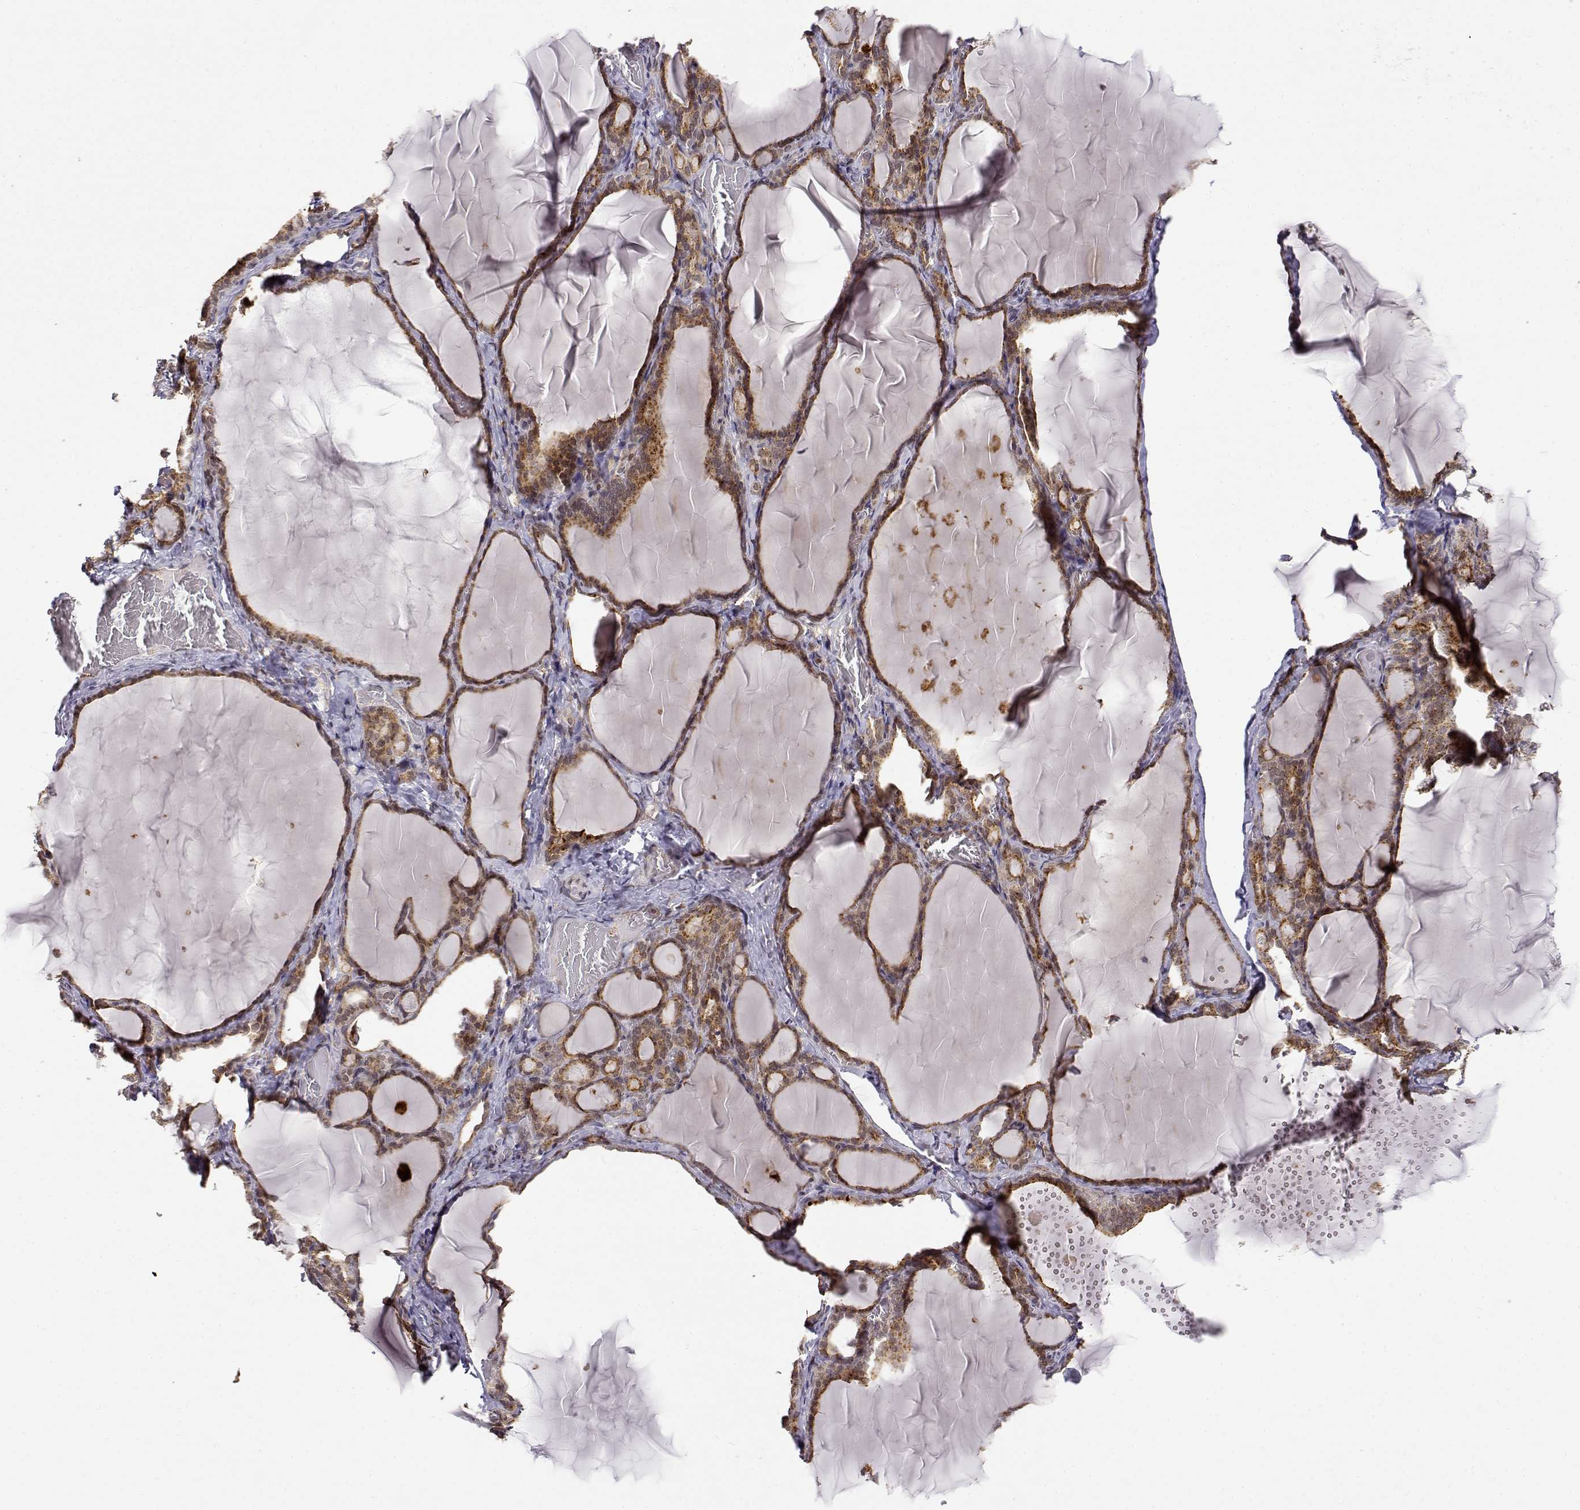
{"staining": {"intensity": "strong", "quantity": ">75%", "location": "cytoplasmic/membranous"}, "tissue": "thyroid gland", "cell_type": "Glandular cells", "image_type": "normal", "snomed": [{"axis": "morphology", "description": "Normal tissue, NOS"}, {"axis": "morphology", "description": "Hyperplasia, NOS"}, {"axis": "topography", "description": "Thyroid gland"}], "caption": "Brown immunohistochemical staining in benign thyroid gland exhibits strong cytoplasmic/membranous positivity in about >75% of glandular cells.", "gene": "RNF13", "patient": {"sex": "female", "age": 27}}